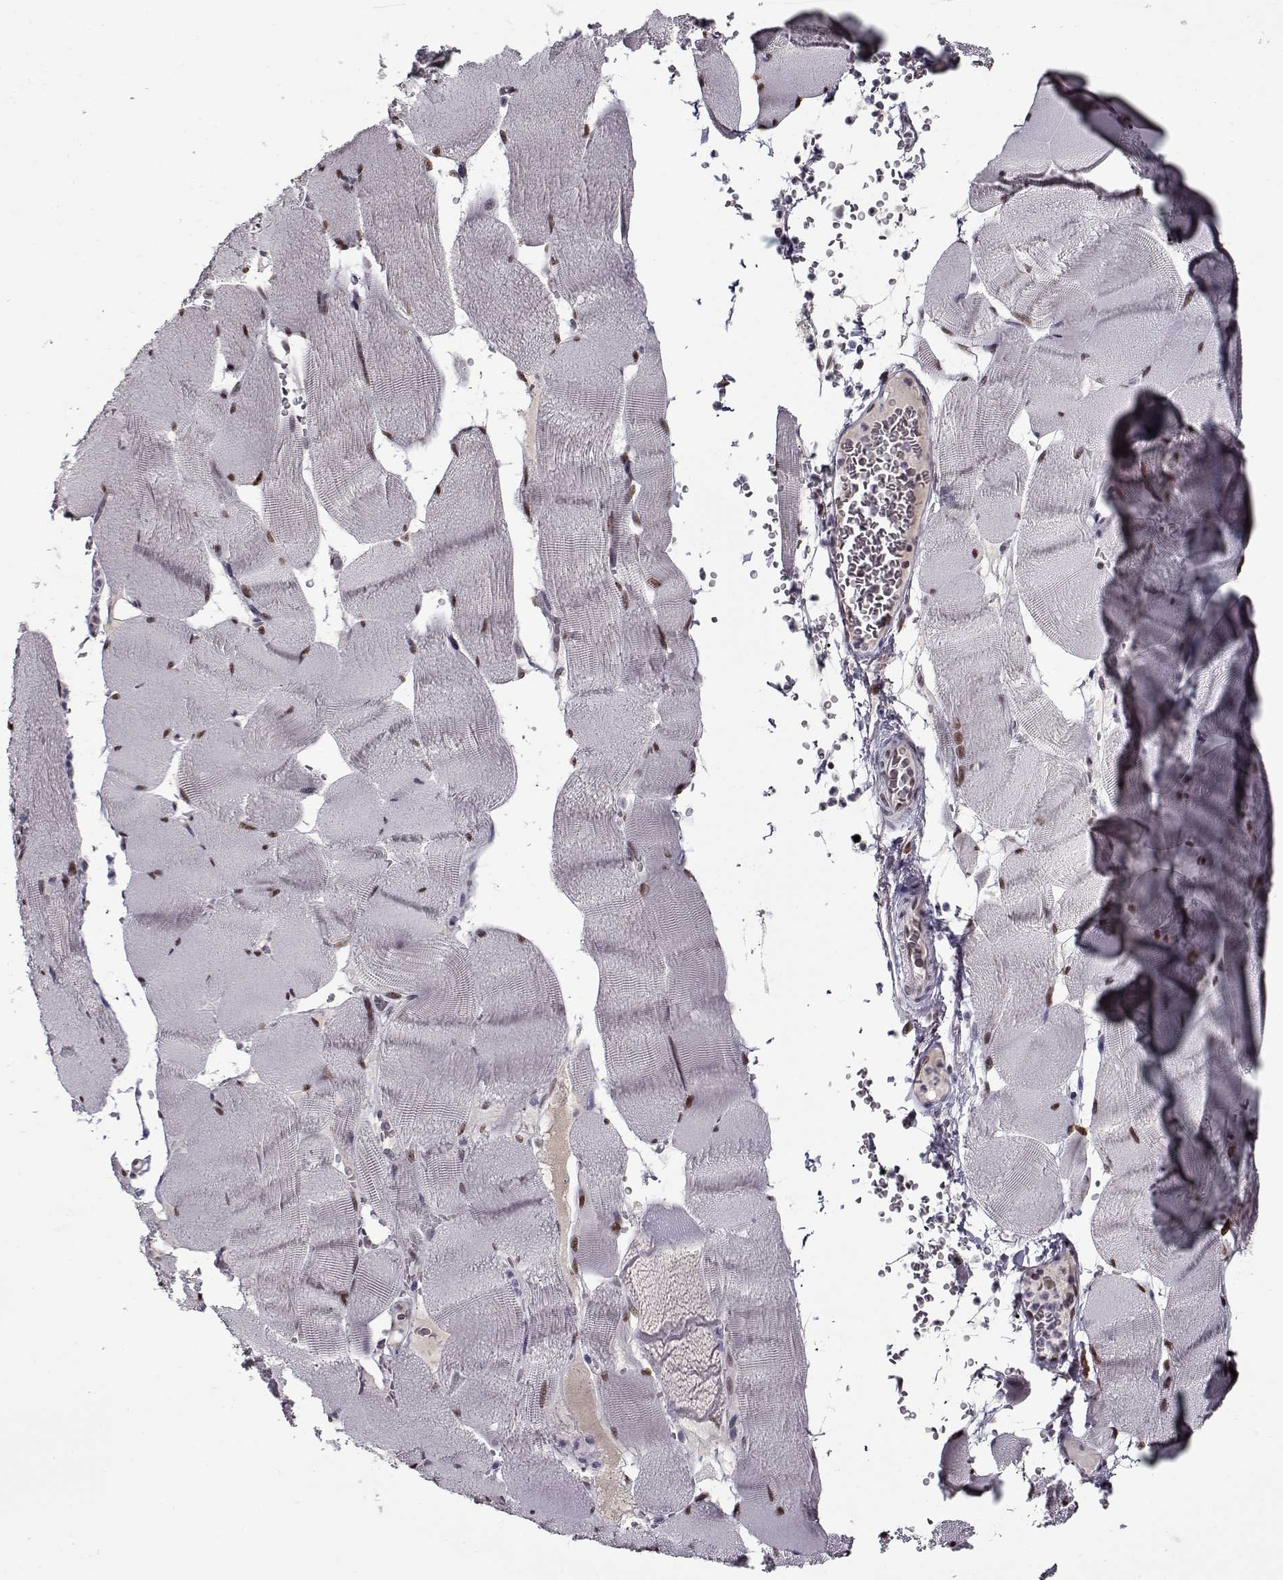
{"staining": {"intensity": "moderate", "quantity": "25%-75%", "location": "nuclear"}, "tissue": "skeletal muscle", "cell_type": "Myocytes", "image_type": "normal", "snomed": [{"axis": "morphology", "description": "Normal tissue, NOS"}, {"axis": "topography", "description": "Skeletal muscle"}], "caption": "The photomicrograph reveals immunohistochemical staining of unremarkable skeletal muscle. There is moderate nuclear positivity is present in about 25%-75% of myocytes. The staining was performed using DAB, with brown indicating positive protein expression. Nuclei are stained blue with hematoxylin.", "gene": "PRMT1", "patient": {"sex": "male", "age": 56}}